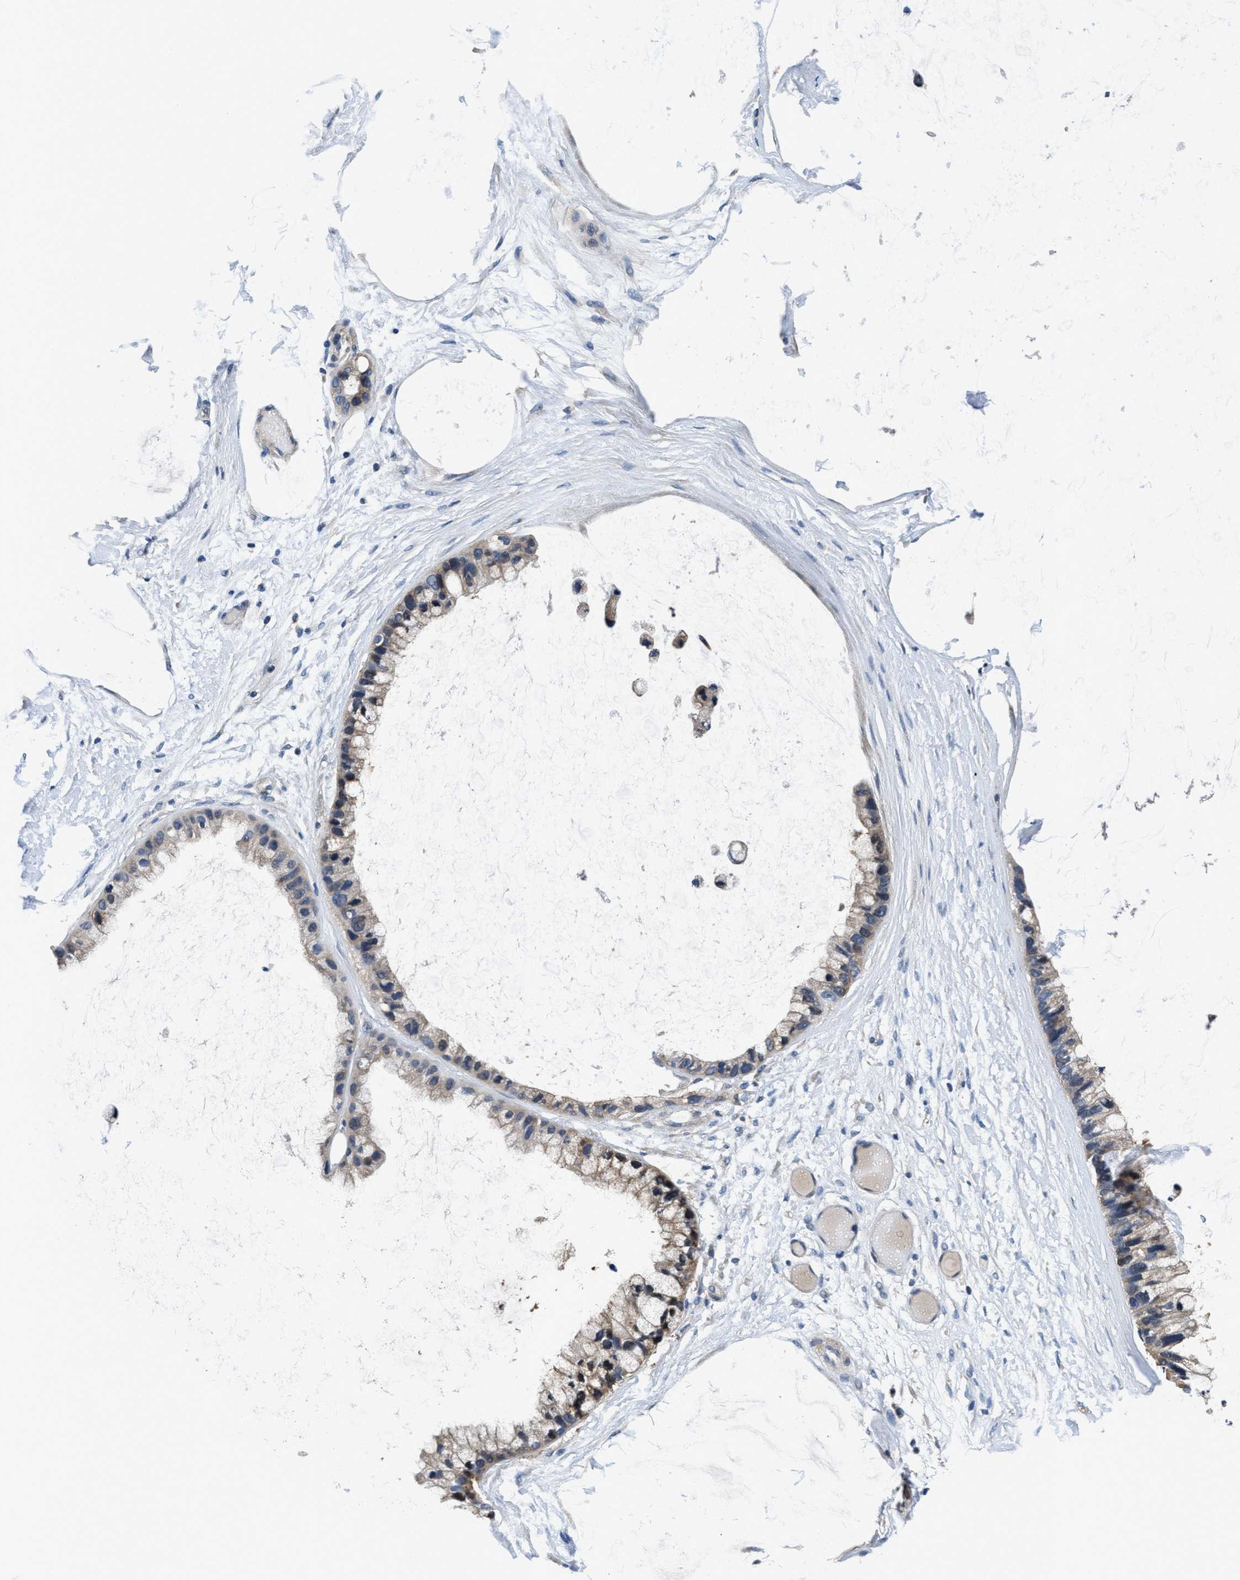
{"staining": {"intensity": "weak", "quantity": "25%-75%", "location": "cytoplasmic/membranous"}, "tissue": "ovarian cancer", "cell_type": "Tumor cells", "image_type": "cancer", "snomed": [{"axis": "morphology", "description": "Cystadenocarcinoma, mucinous, NOS"}, {"axis": "topography", "description": "Ovary"}], "caption": "DAB (3,3'-diaminobenzidine) immunohistochemical staining of human ovarian mucinous cystadenocarcinoma shows weak cytoplasmic/membranous protein positivity in about 25%-75% of tumor cells.", "gene": "ANKIB1", "patient": {"sex": "female", "age": 39}}